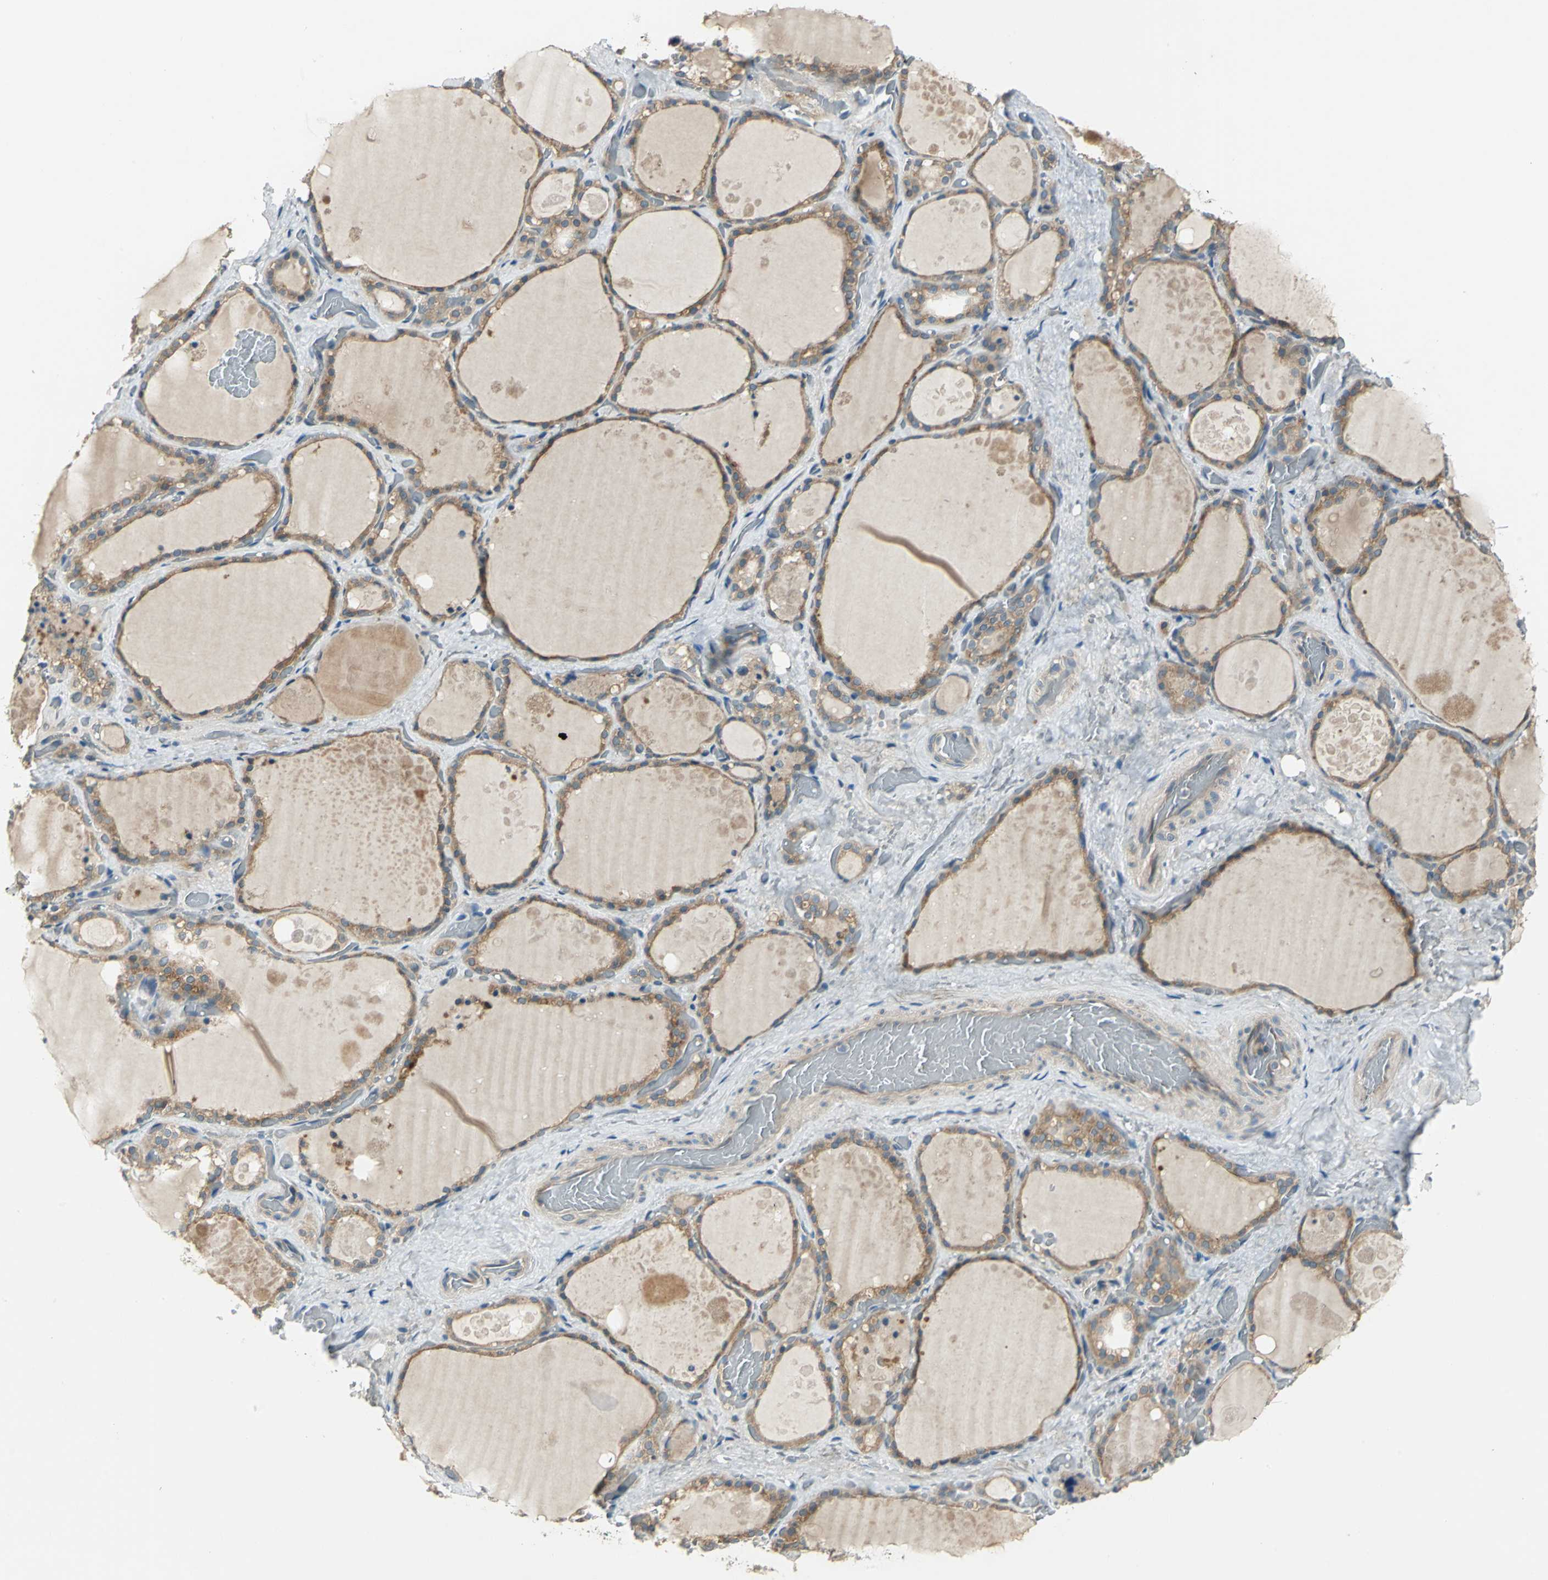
{"staining": {"intensity": "moderate", "quantity": ">75%", "location": "cytoplasmic/membranous"}, "tissue": "thyroid gland", "cell_type": "Glandular cells", "image_type": "normal", "snomed": [{"axis": "morphology", "description": "Normal tissue, NOS"}, {"axis": "topography", "description": "Thyroid gland"}], "caption": "Thyroid gland stained with a brown dye displays moderate cytoplasmic/membranous positive positivity in approximately >75% of glandular cells.", "gene": "PRKAA1", "patient": {"sex": "male", "age": 61}}